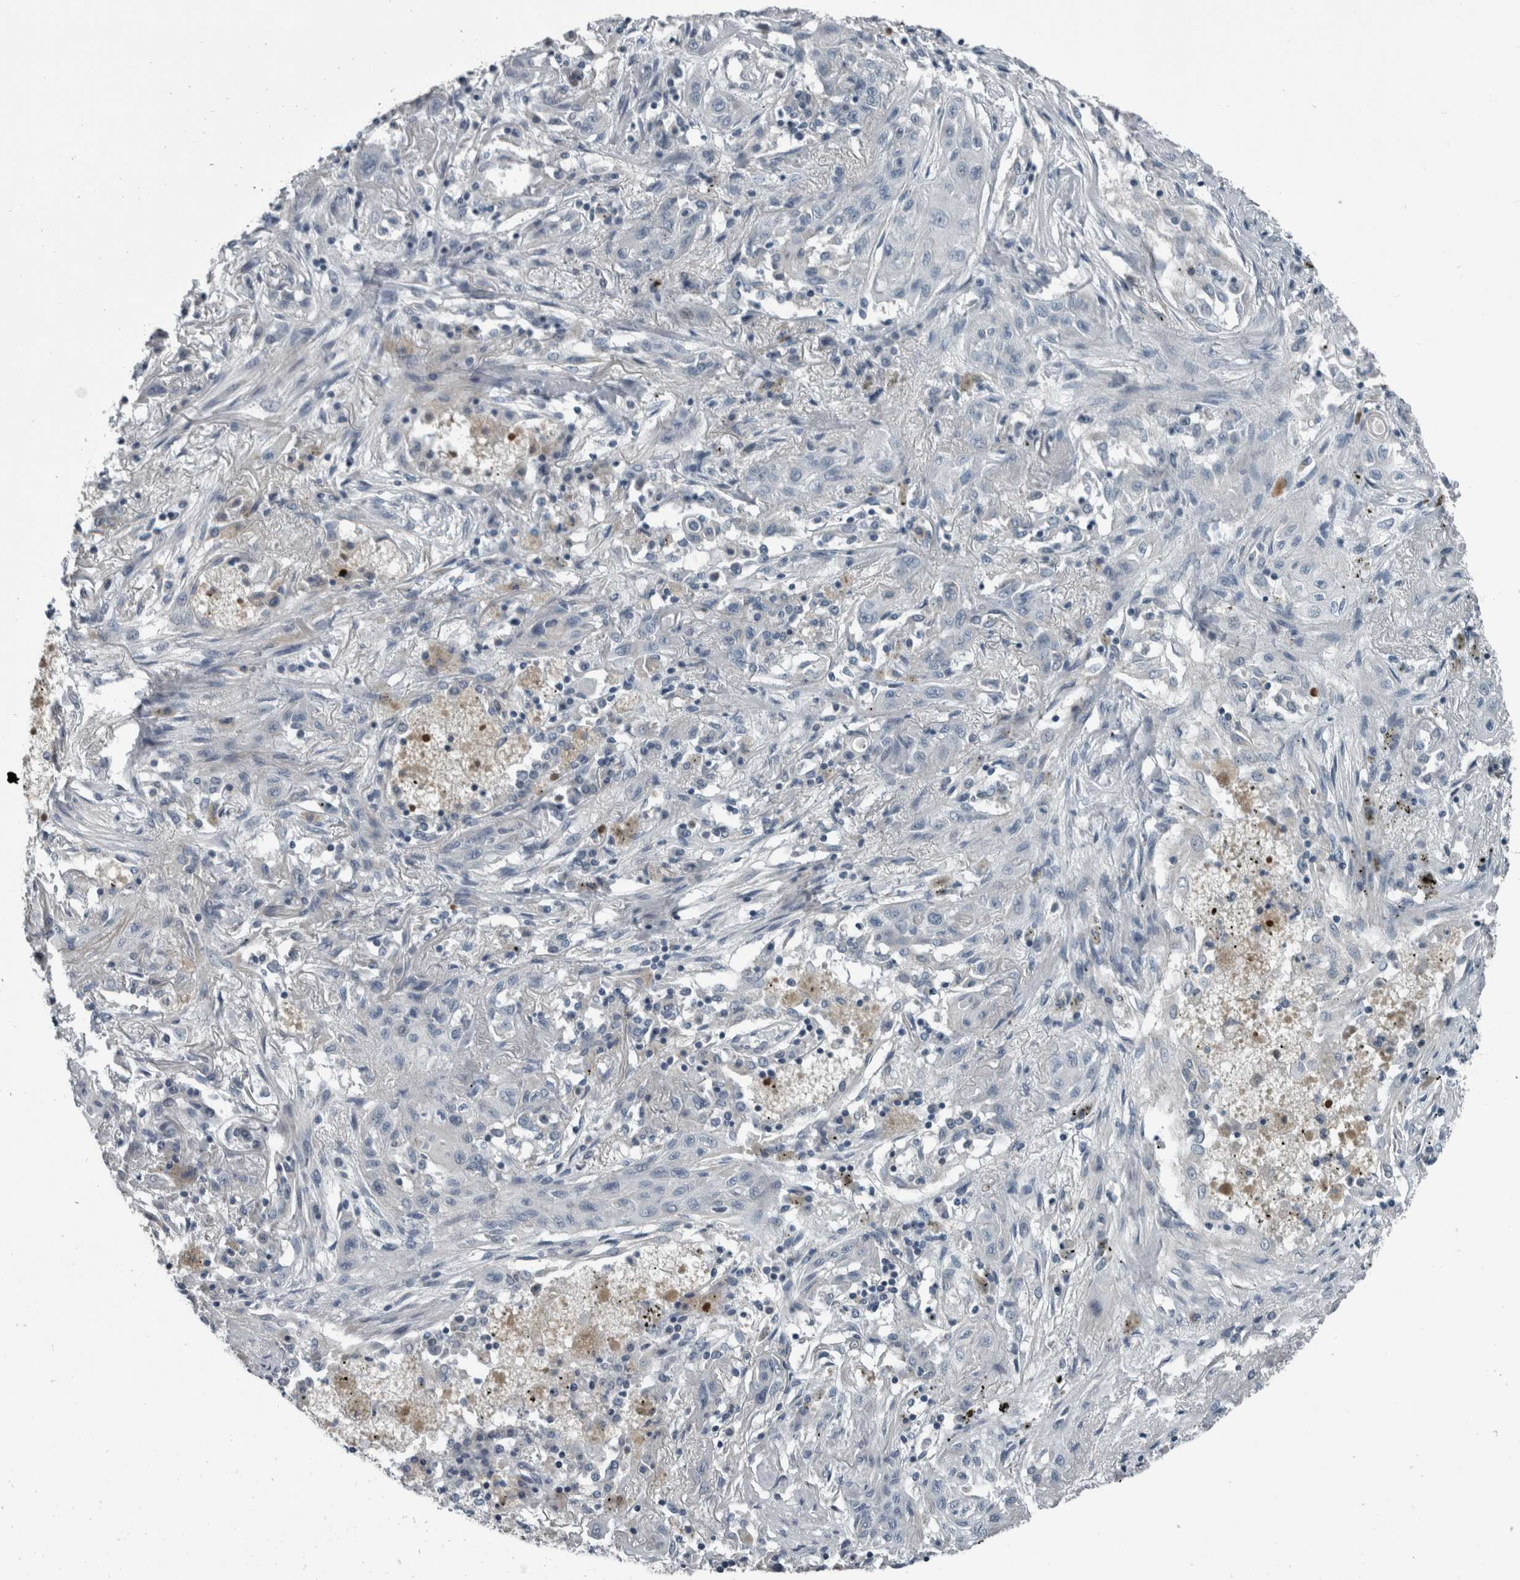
{"staining": {"intensity": "negative", "quantity": "none", "location": "none"}, "tissue": "lung cancer", "cell_type": "Tumor cells", "image_type": "cancer", "snomed": [{"axis": "morphology", "description": "Squamous cell carcinoma, NOS"}, {"axis": "topography", "description": "Lung"}], "caption": "Immunohistochemical staining of lung squamous cell carcinoma displays no significant expression in tumor cells.", "gene": "KRT20", "patient": {"sex": "female", "age": 47}}